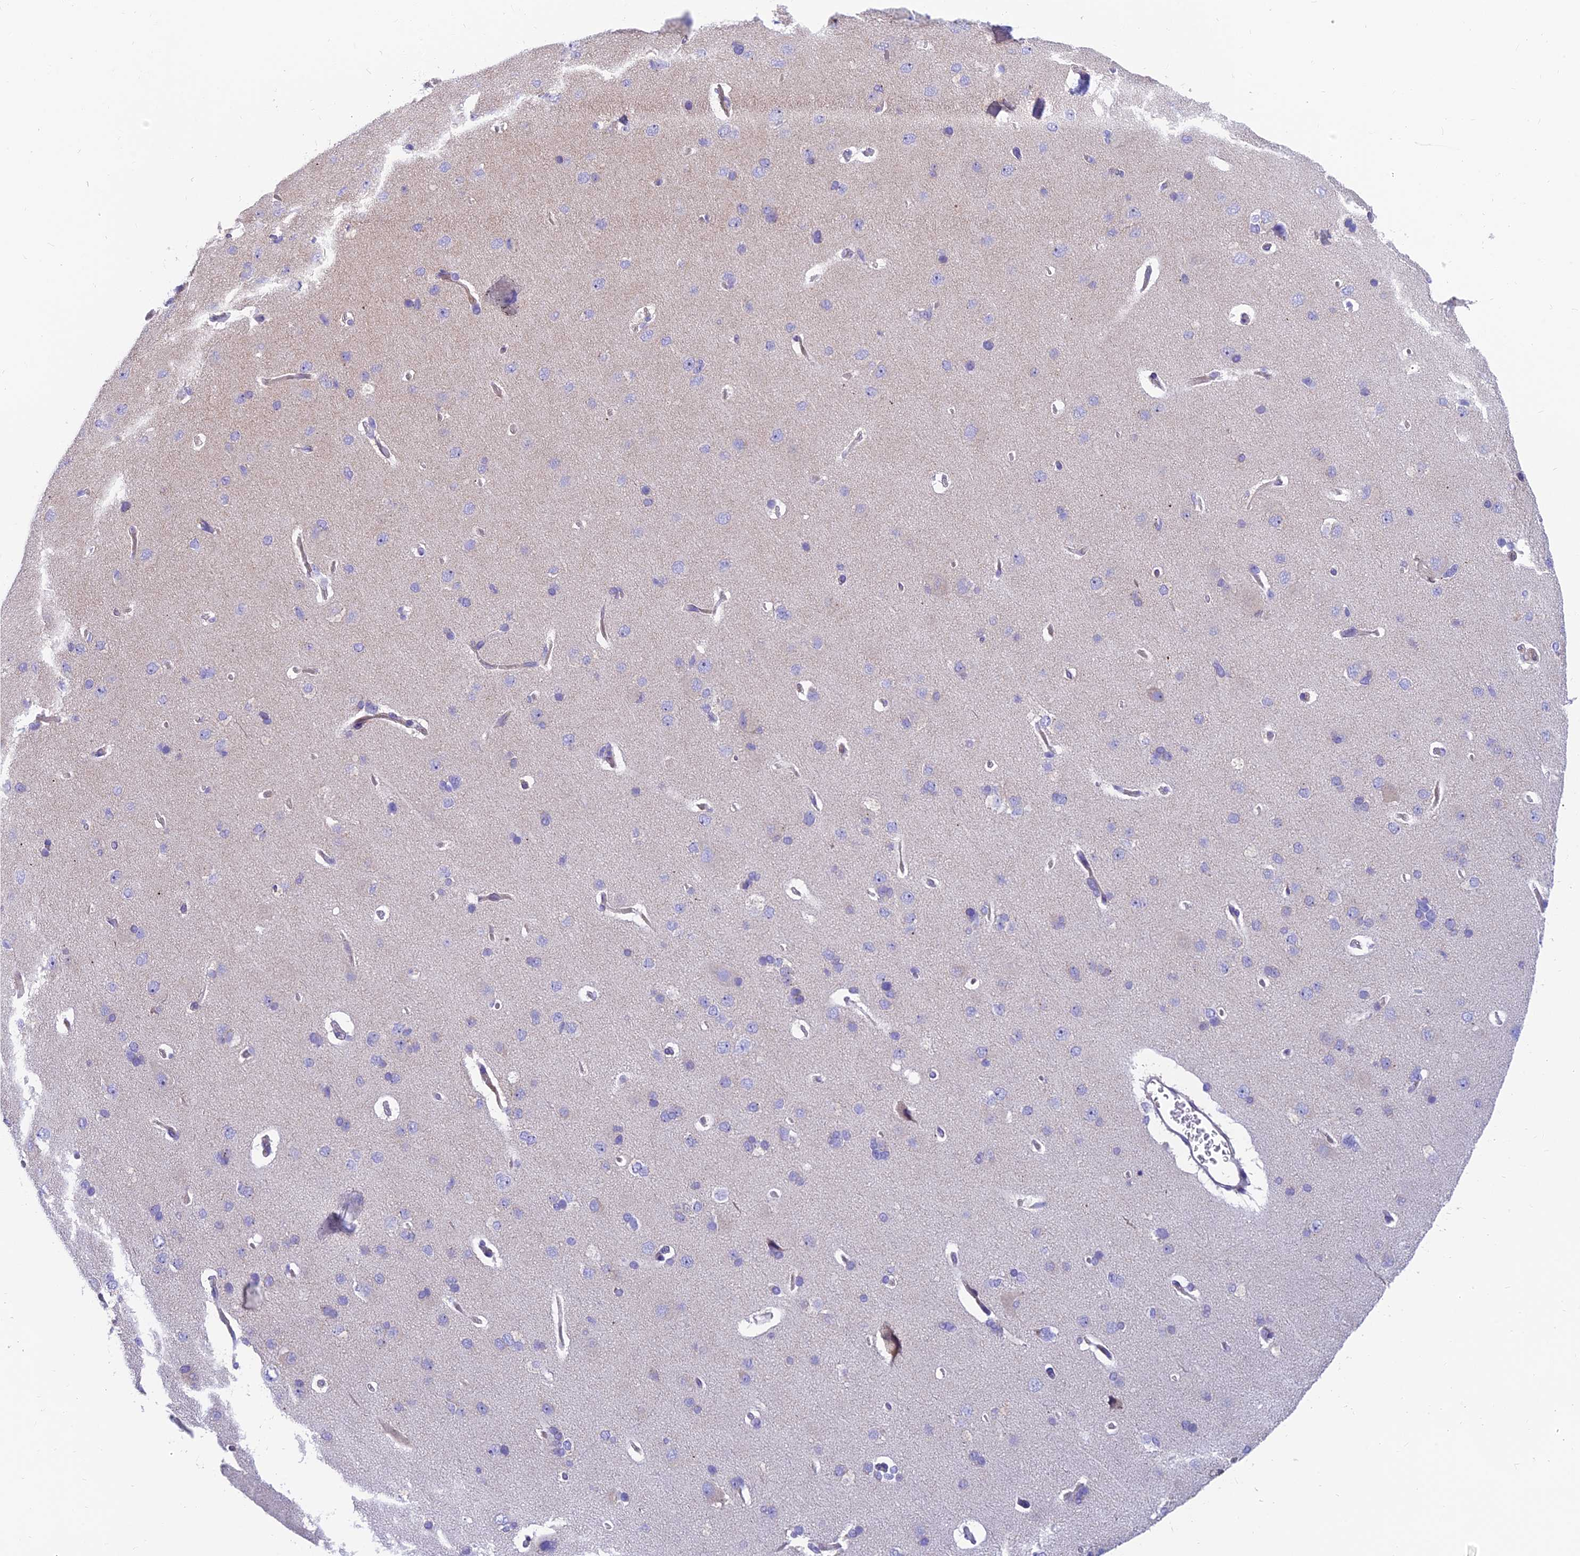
{"staining": {"intensity": "negative", "quantity": "none", "location": "none"}, "tissue": "cerebral cortex", "cell_type": "Endothelial cells", "image_type": "normal", "snomed": [{"axis": "morphology", "description": "Normal tissue, NOS"}, {"axis": "topography", "description": "Cerebral cortex"}], "caption": "Immunohistochemical staining of benign cerebral cortex displays no significant positivity in endothelial cells.", "gene": "MVB12A", "patient": {"sex": "male", "age": 62}}